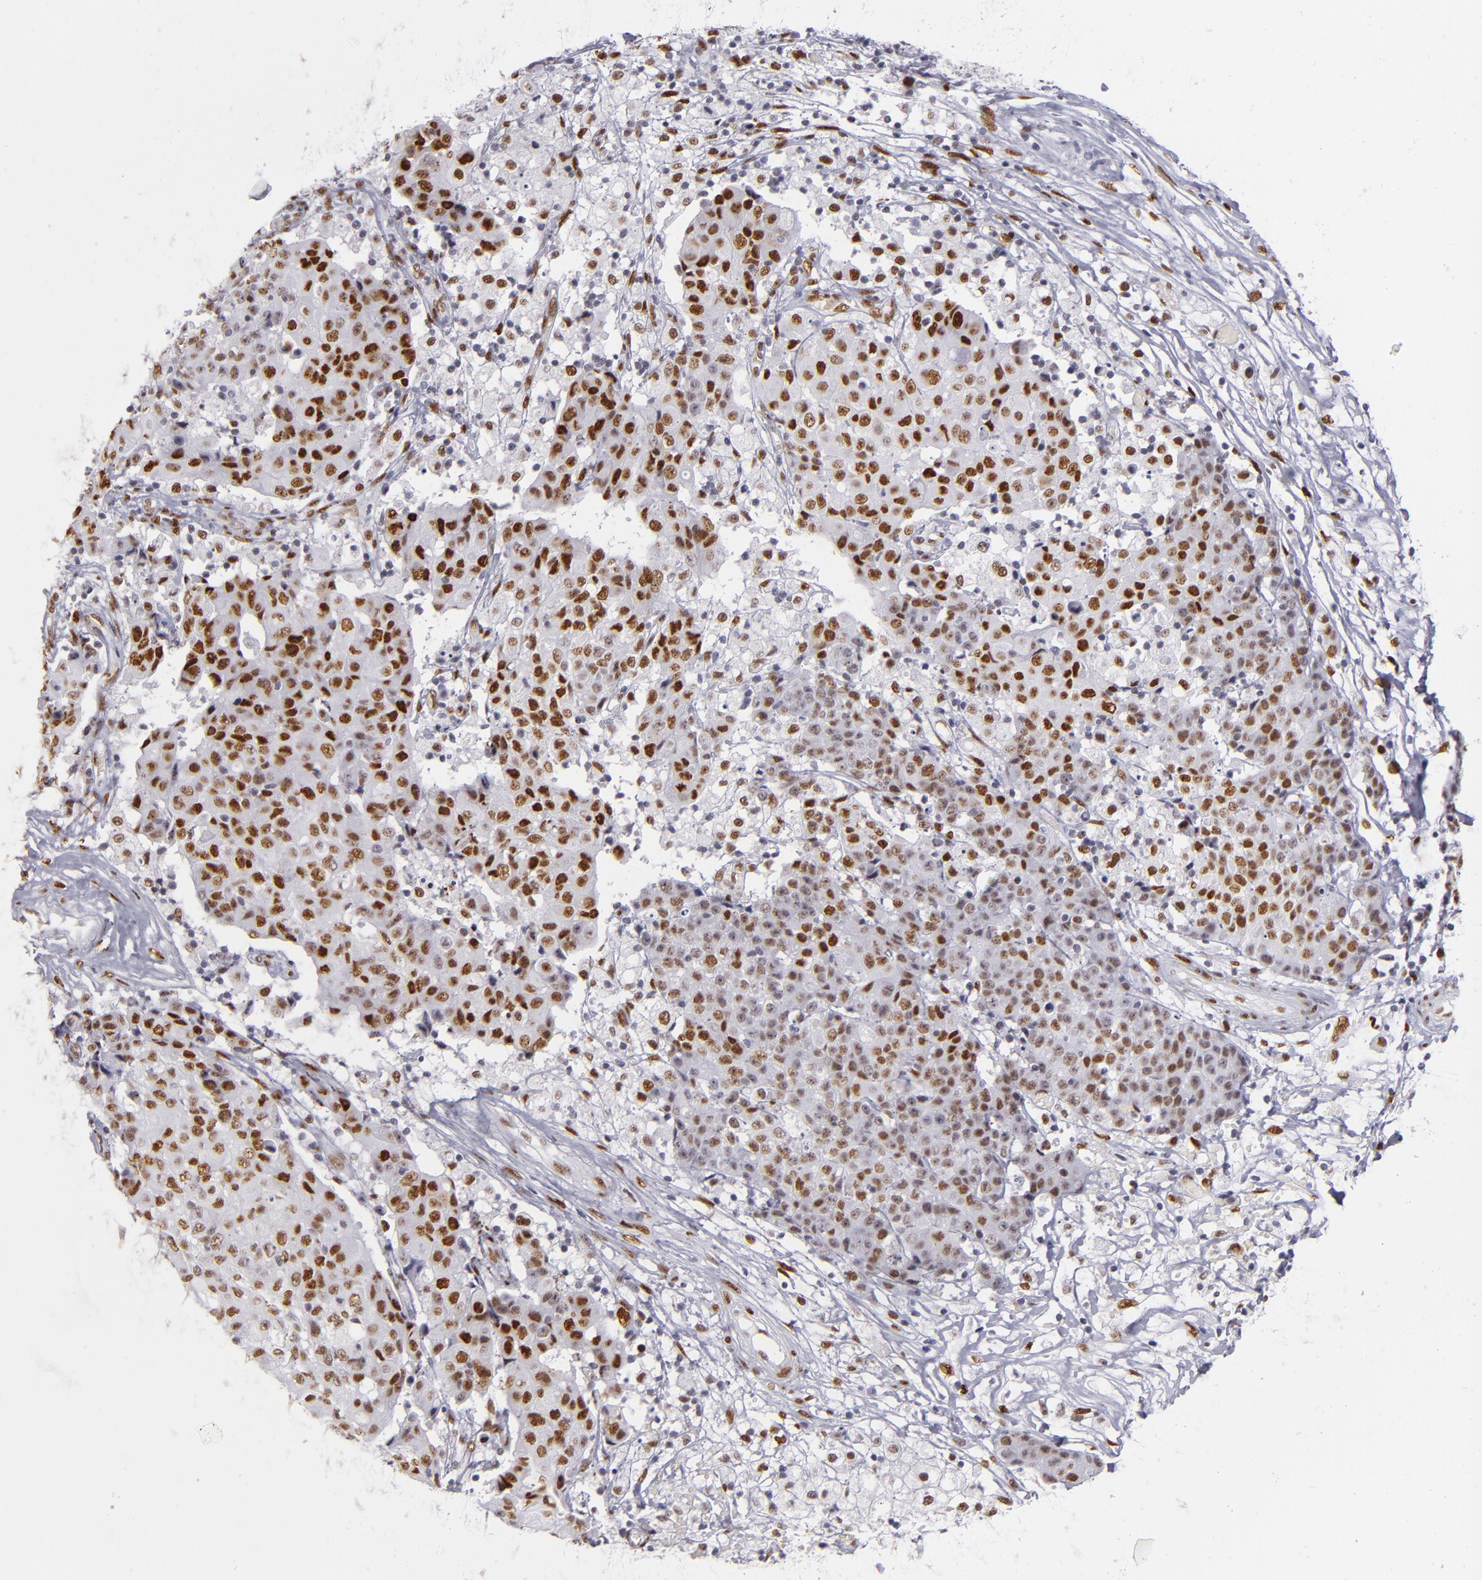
{"staining": {"intensity": "strong", "quantity": ">75%", "location": "nuclear"}, "tissue": "ovarian cancer", "cell_type": "Tumor cells", "image_type": "cancer", "snomed": [{"axis": "morphology", "description": "Carcinoma, endometroid"}, {"axis": "topography", "description": "Ovary"}], "caption": "Tumor cells demonstrate high levels of strong nuclear positivity in approximately >75% of cells in human ovarian endometroid carcinoma.", "gene": "TOP3A", "patient": {"sex": "female", "age": 42}}